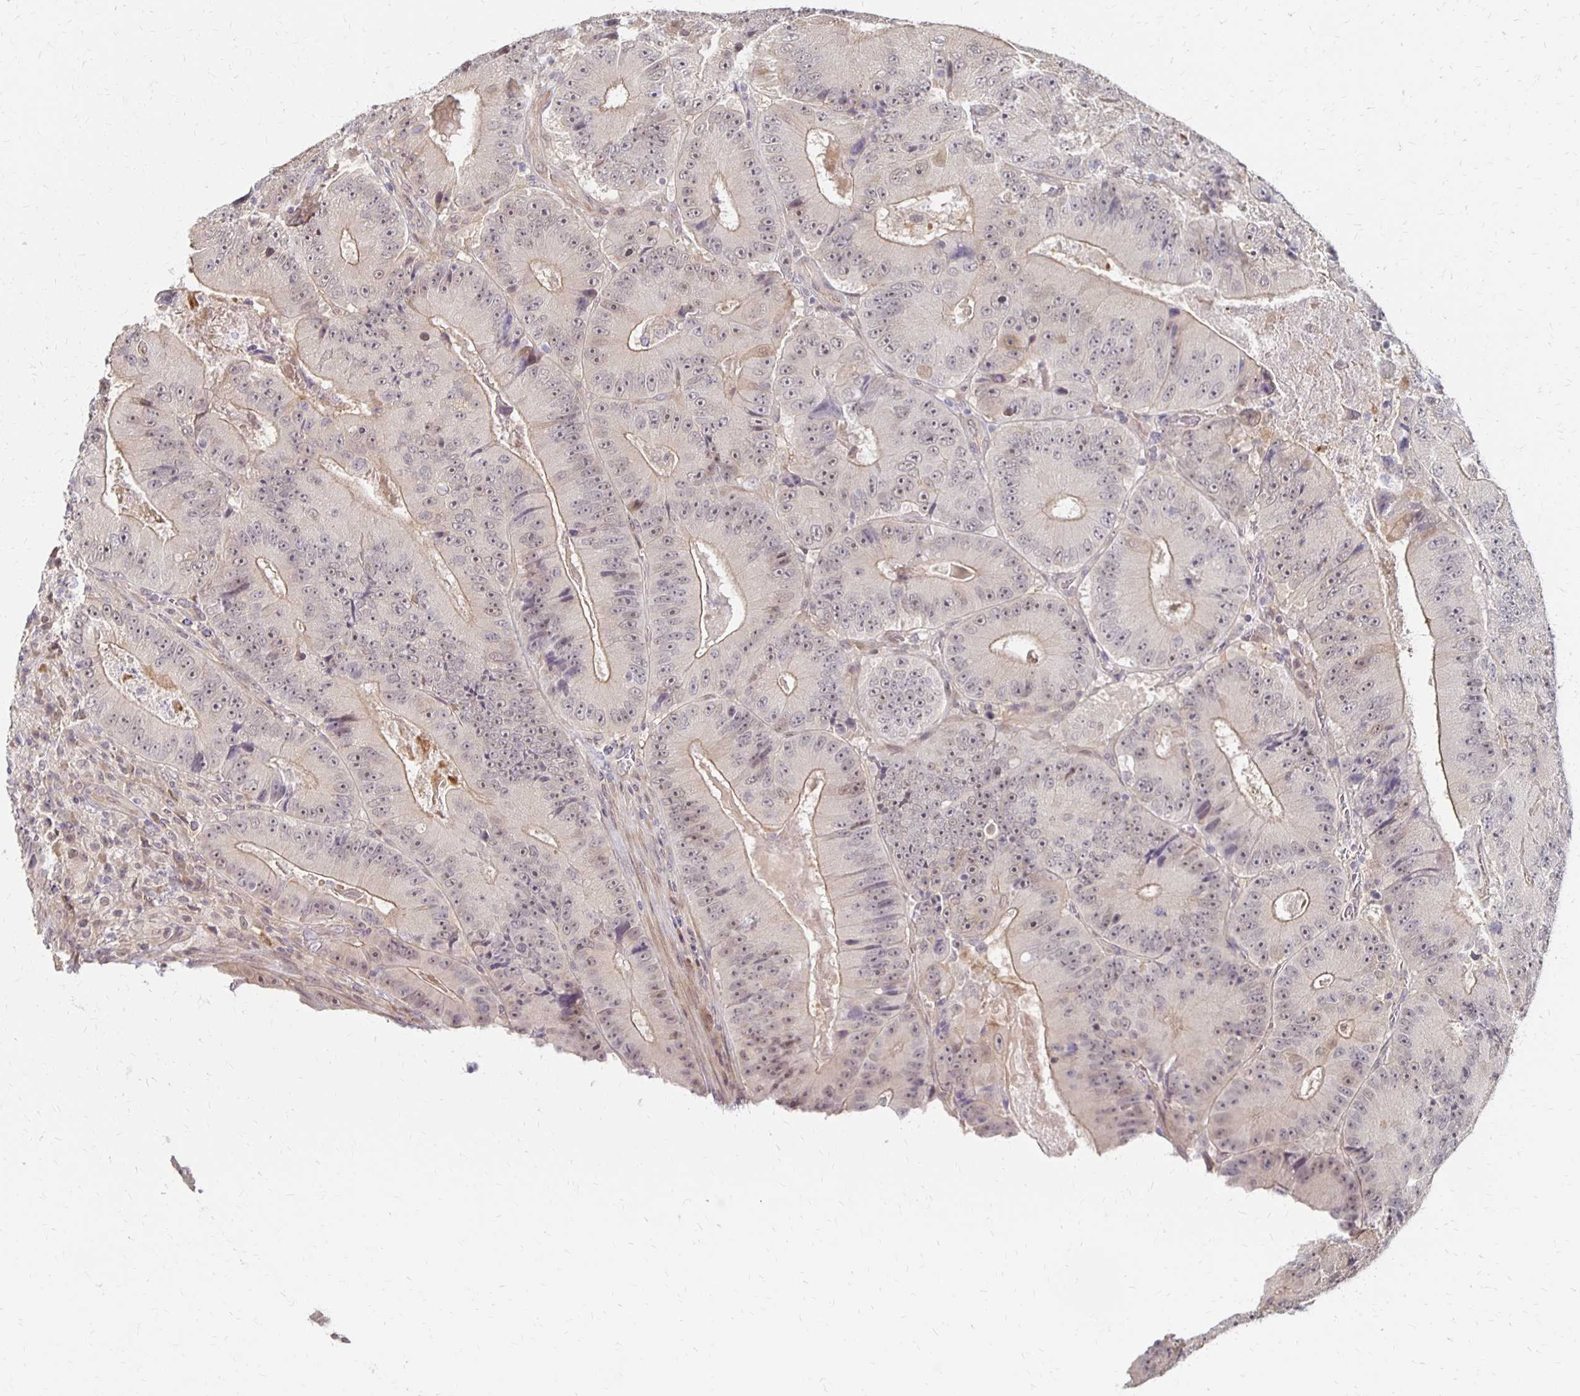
{"staining": {"intensity": "weak", "quantity": "25%-75%", "location": "cytoplasmic/membranous,nuclear"}, "tissue": "colorectal cancer", "cell_type": "Tumor cells", "image_type": "cancer", "snomed": [{"axis": "morphology", "description": "Adenocarcinoma, NOS"}, {"axis": "topography", "description": "Colon"}], "caption": "Immunohistochemical staining of human colorectal cancer (adenocarcinoma) demonstrates weak cytoplasmic/membranous and nuclear protein positivity in approximately 25%-75% of tumor cells.", "gene": "PRKCB", "patient": {"sex": "female", "age": 86}}